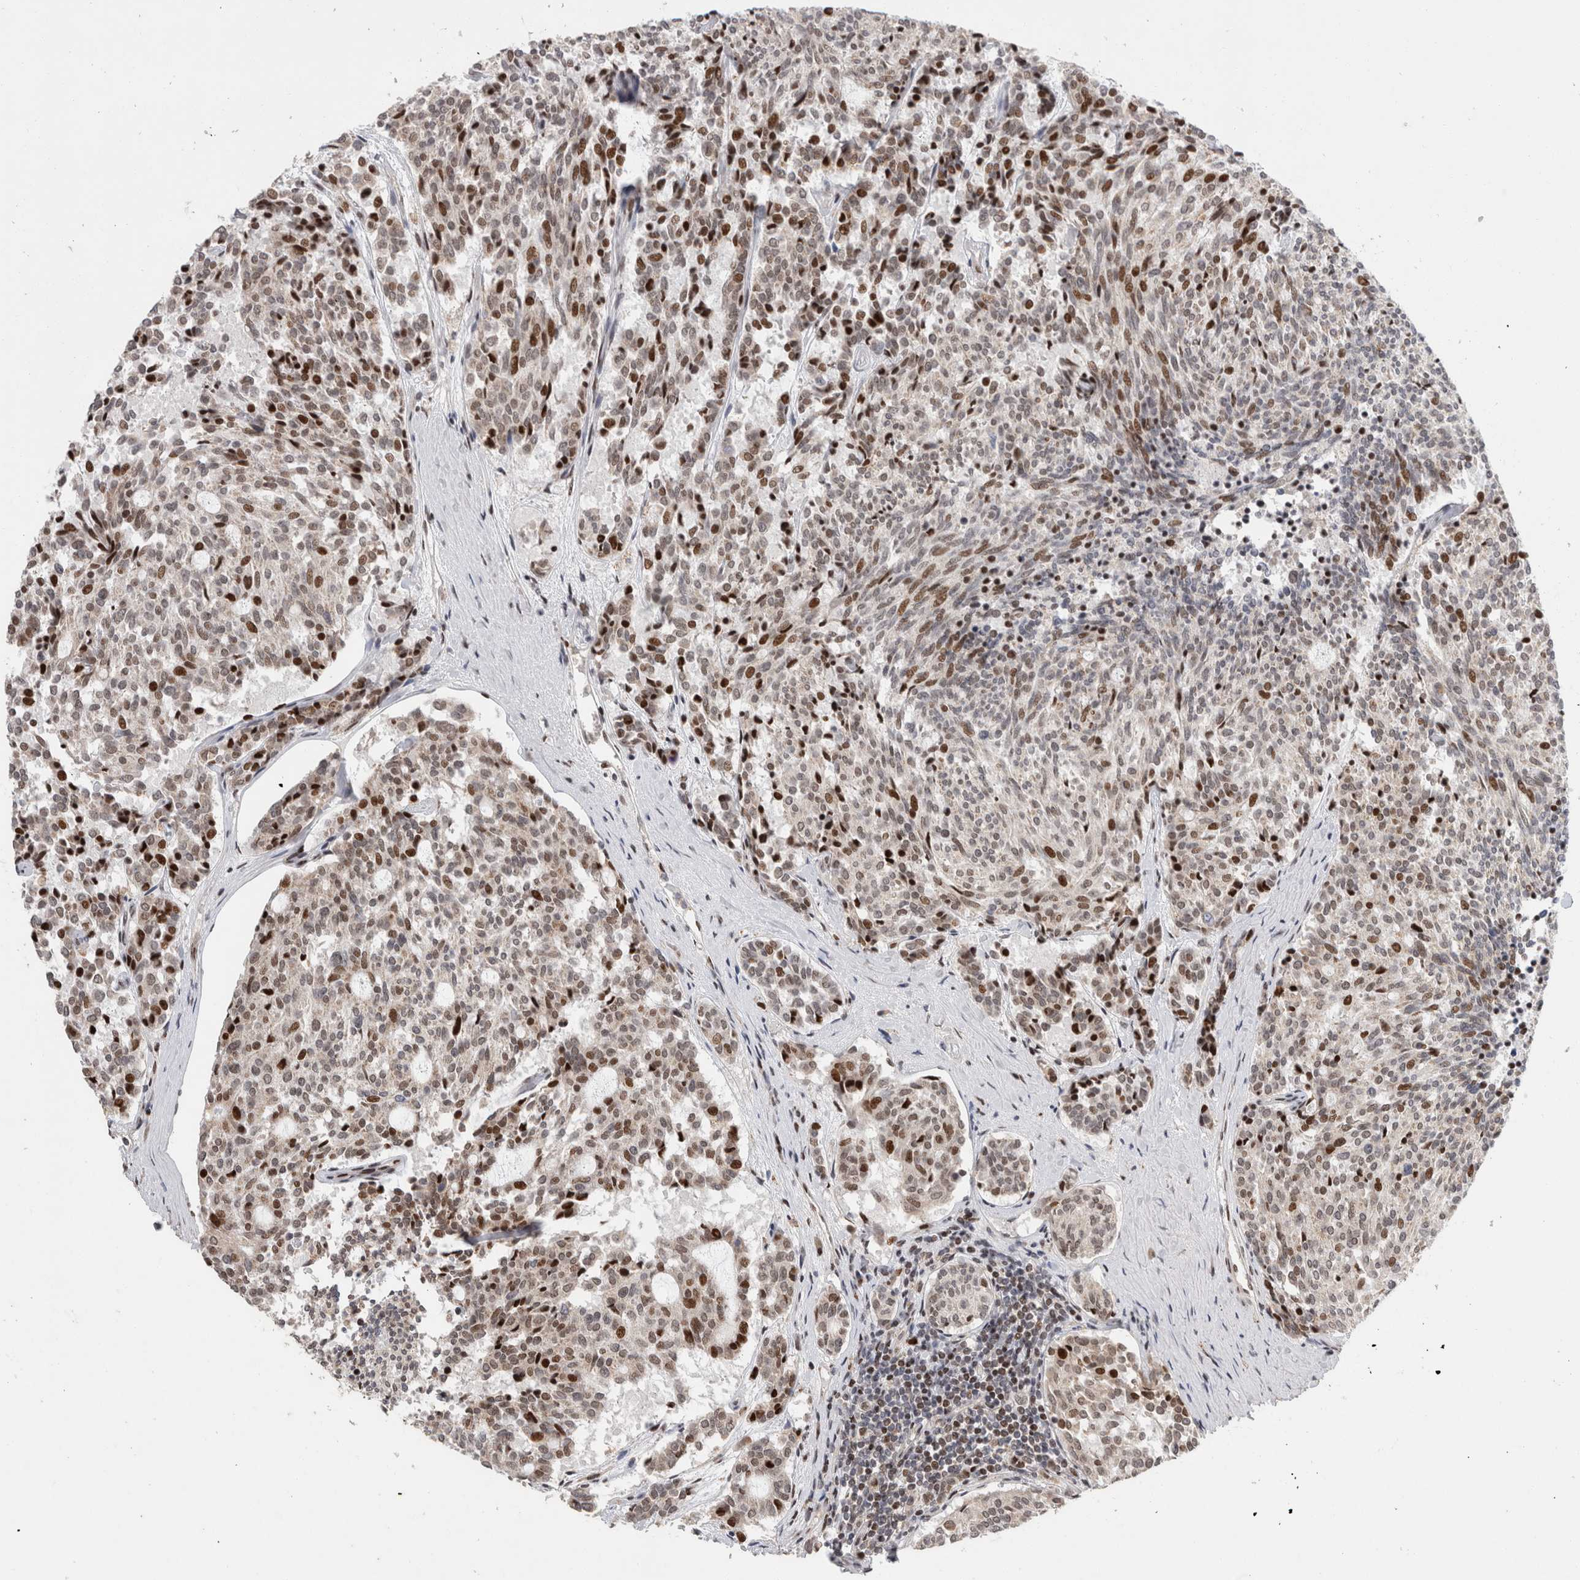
{"staining": {"intensity": "moderate", "quantity": "25%-75%", "location": "nuclear"}, "tissue": "carcinoid", "cell_type": "Tumor cells", "image_type": "cancer", "snomed": [{"axis": "morphology", "description": "Carcinoid, malignant, NOS"}, {"axis": "topography", "description": "Pancreas"}], "caption": "A brown stain shows moderate nuclear positivity of a protein in human carcinoid (malignant) tumor cells. (Stains: DAB in brown, nuclei in blue, Microscopy: brightfield microscopy at high magnification).", "gene": "C8orf58", "patient": {"sex": "female", "age": 54}}